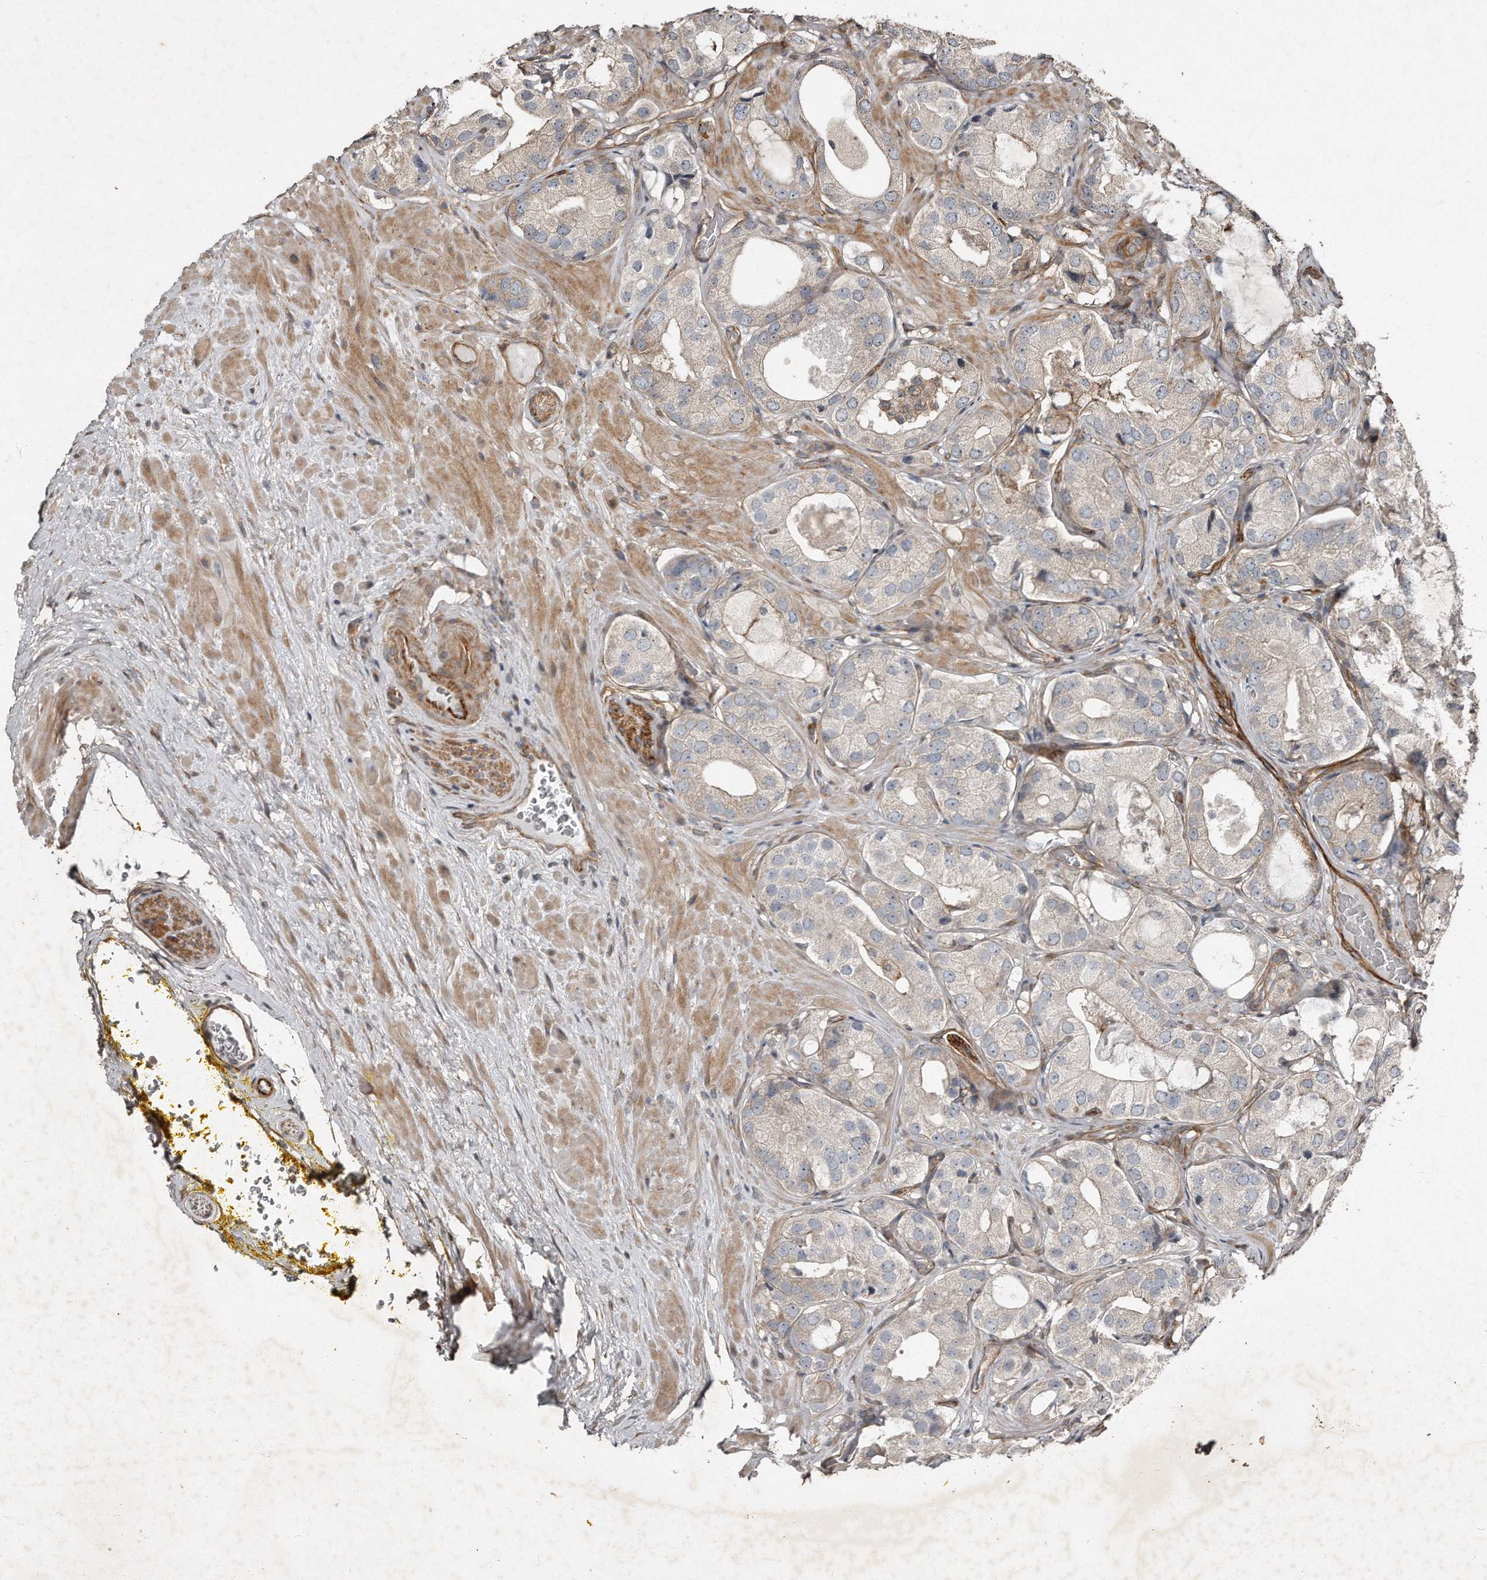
{"staining": {"intensity": "negative", "quantity": "none", "location": "none"}, "tissue": "prostate cancer", "cell_type": "Tumor cells", "image_type": "cancer", "snomed": [{"axis": "morphology", "description": "Adenocarcinoma, High grade"}, {"axis": "topography", "description": "Prostate"}], "caption": "Tumor cells show no significant protein expression in prostate cancer.", "gene": "SNAP47", "patient": {"sex": "male", "age": 59}}